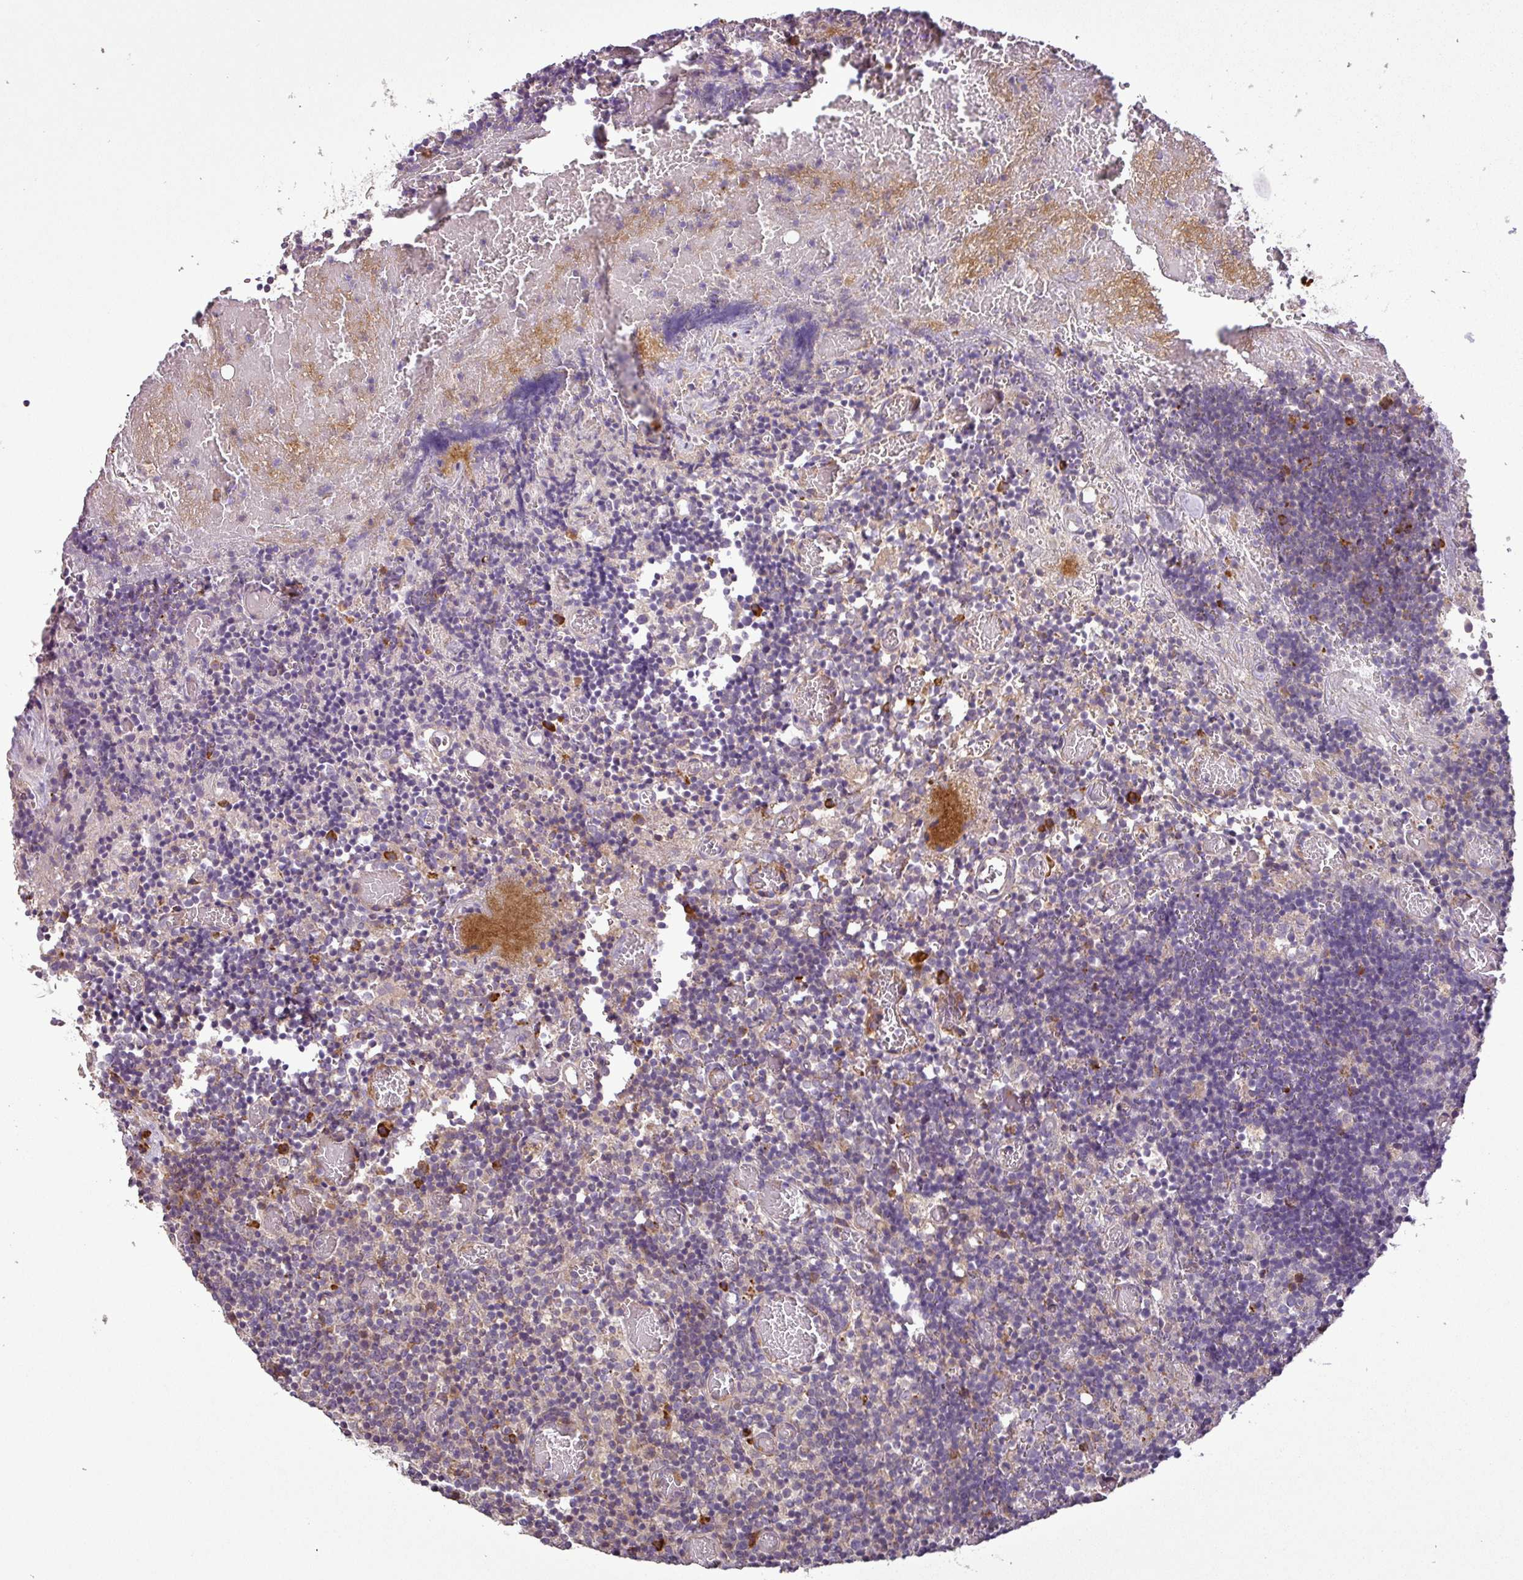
{"staining": {"intensity": "strong", "quantity": "<25%", "location": "cytoplasmic/membranous"}, "tissue": "lymph node", "cell_type": "Non-germinal center cells", "image_type": "normal", "snomed": [{"axis": "morphology", "description": "Normal tissue, NOS"}, {"axis": "topography", "description": "Lymph node"}], "caption": "Approximately <25% of non-germinal center cells in normal lymph node exhibit strong cytoplasmic/membranous protein staining as visualized by brown immunohistochemical staining.", "gene": "MOCS3", "patient": {"sex": "male", "age": 58}}